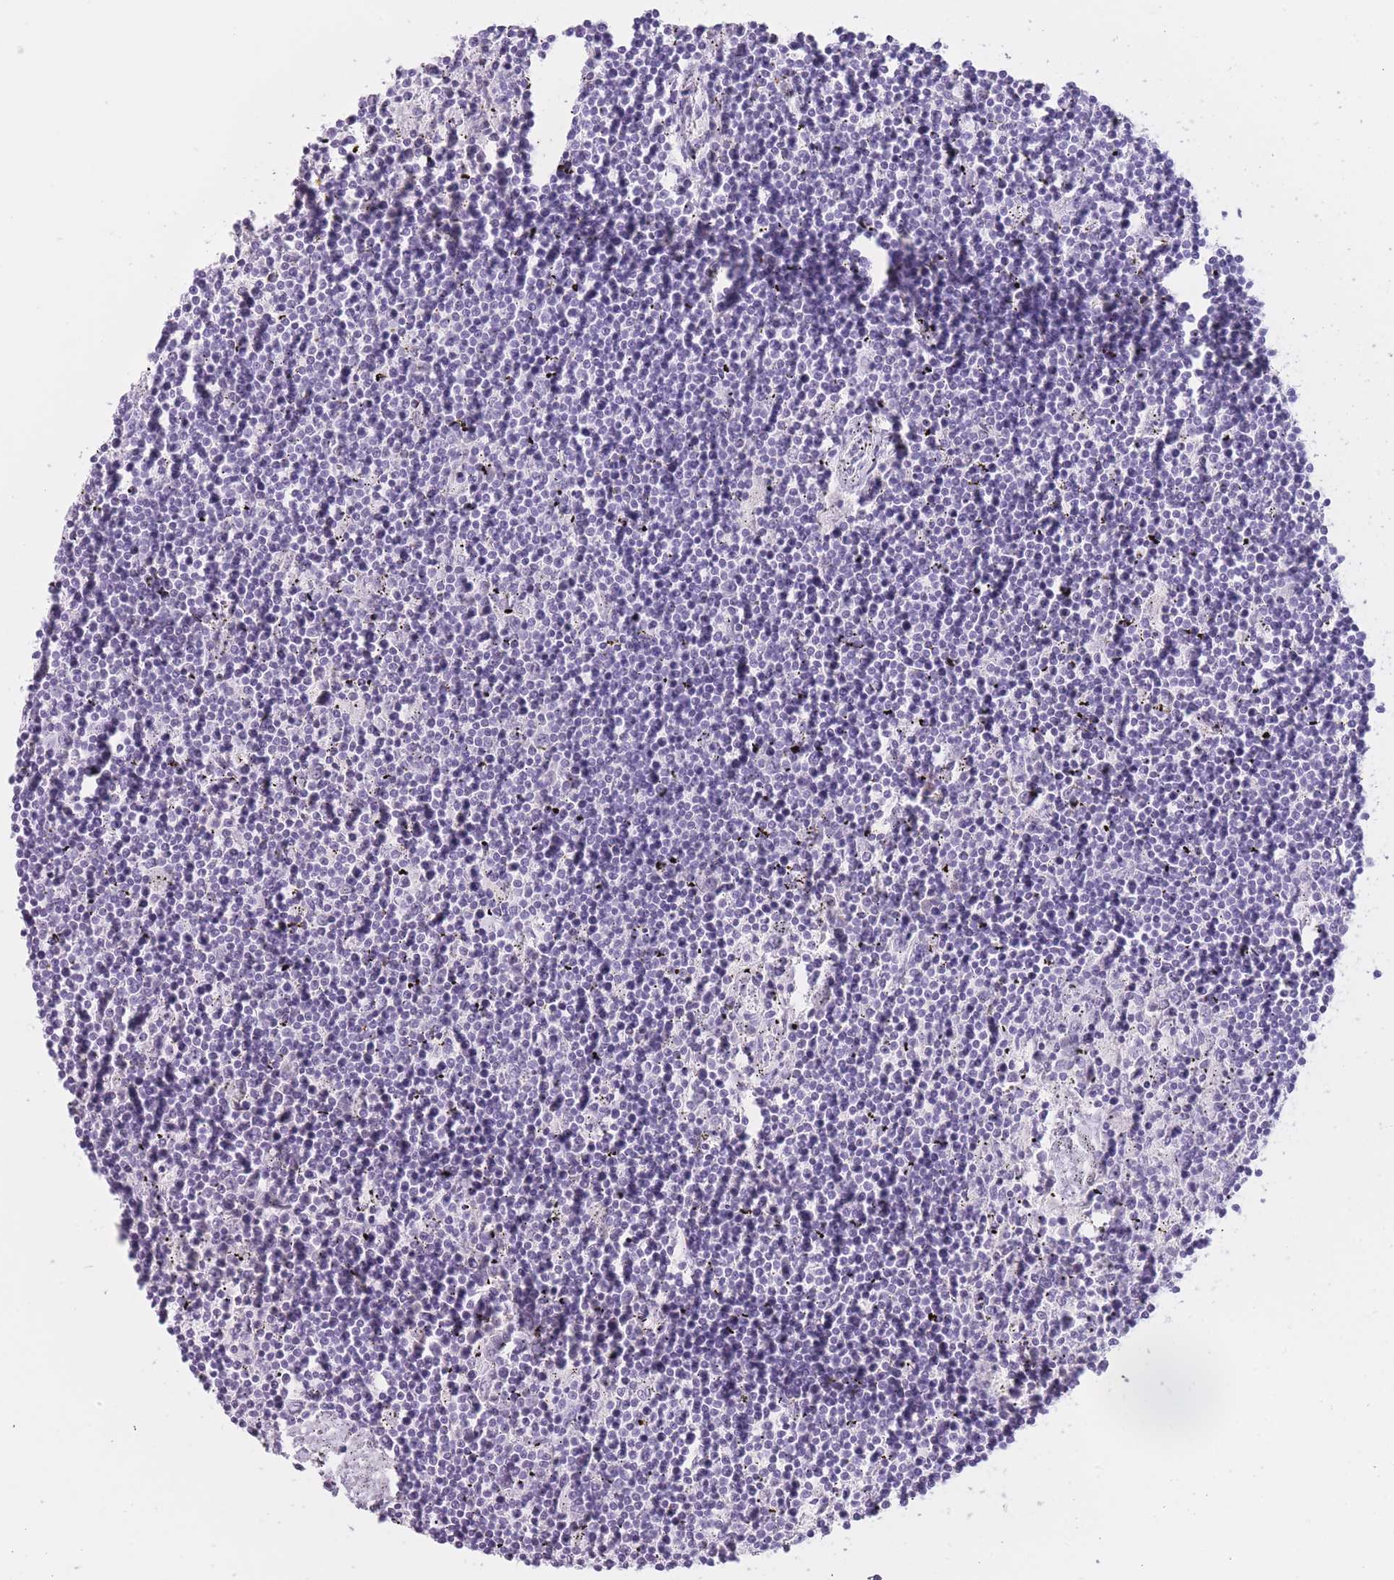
{"staining": {"intensity": "negative", "quantity": "none", "location": "none"}, "tissue": "lymphoma", "cell_type": "Tumor cells", "image_type": "cancer", "snomed": [{"axis": "morphology", "description": "Malignant lymphoma, non-Hodgkin's type, Low grade"}, {"axis": "topography", "description": "Spleen"}], "caption": "The image exhibits no significant staining in tumor cells of low-grade malignant lymphoma, non-Hodgkin's type.", "gene": "PNMA3", "patient": {"sex": "male", "age": 76}}